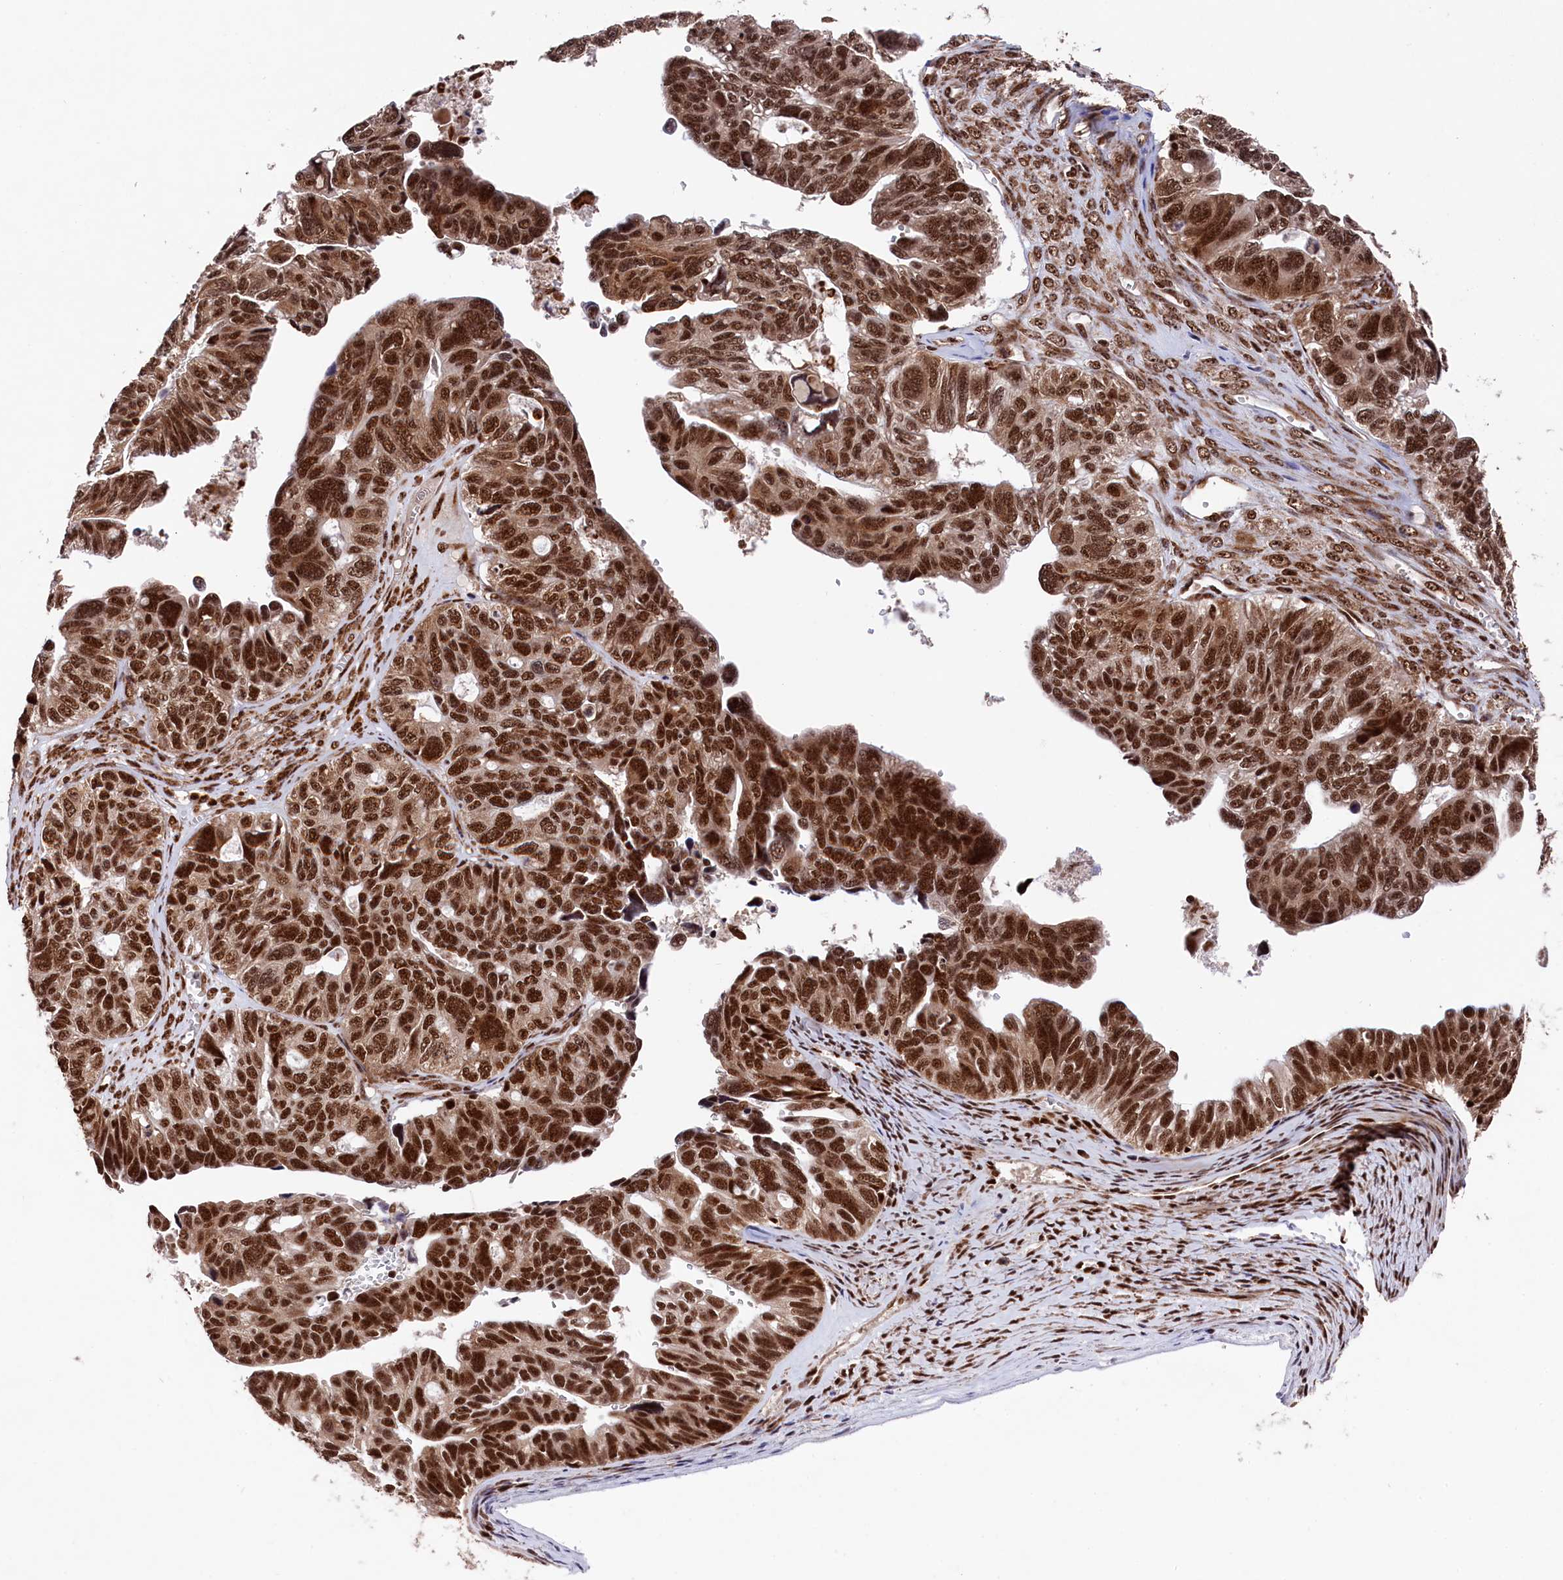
{"staining": {"intensity": "strong", "quantity": ">75%", "location": "cytoplasmic/membranous,nuclear"}, "tissue": "ovarian cancer", "cell_type": "Tumor cells", "image_type": "cancer", "snomed": [{"axis": "morphology", "description": "Cystadenocarcinoma, serous, NOS"}, {"axis": "topography", "description": "Ovary"}], "caption": "Brown immunohistochemical staining in ovarian cancer (serous cystadenocarcinoma) reveals strong cytoplasmic/membranous and nuclear expression in about >75% of tumor cells. The staining was performed using DAB to visualize the protein expression in brown, while the nuclei were stained in blue with hematoxylin (Magnification: 20x).", "gene": "PRPF31", "patient": {"sex": "female", "age": 79}}